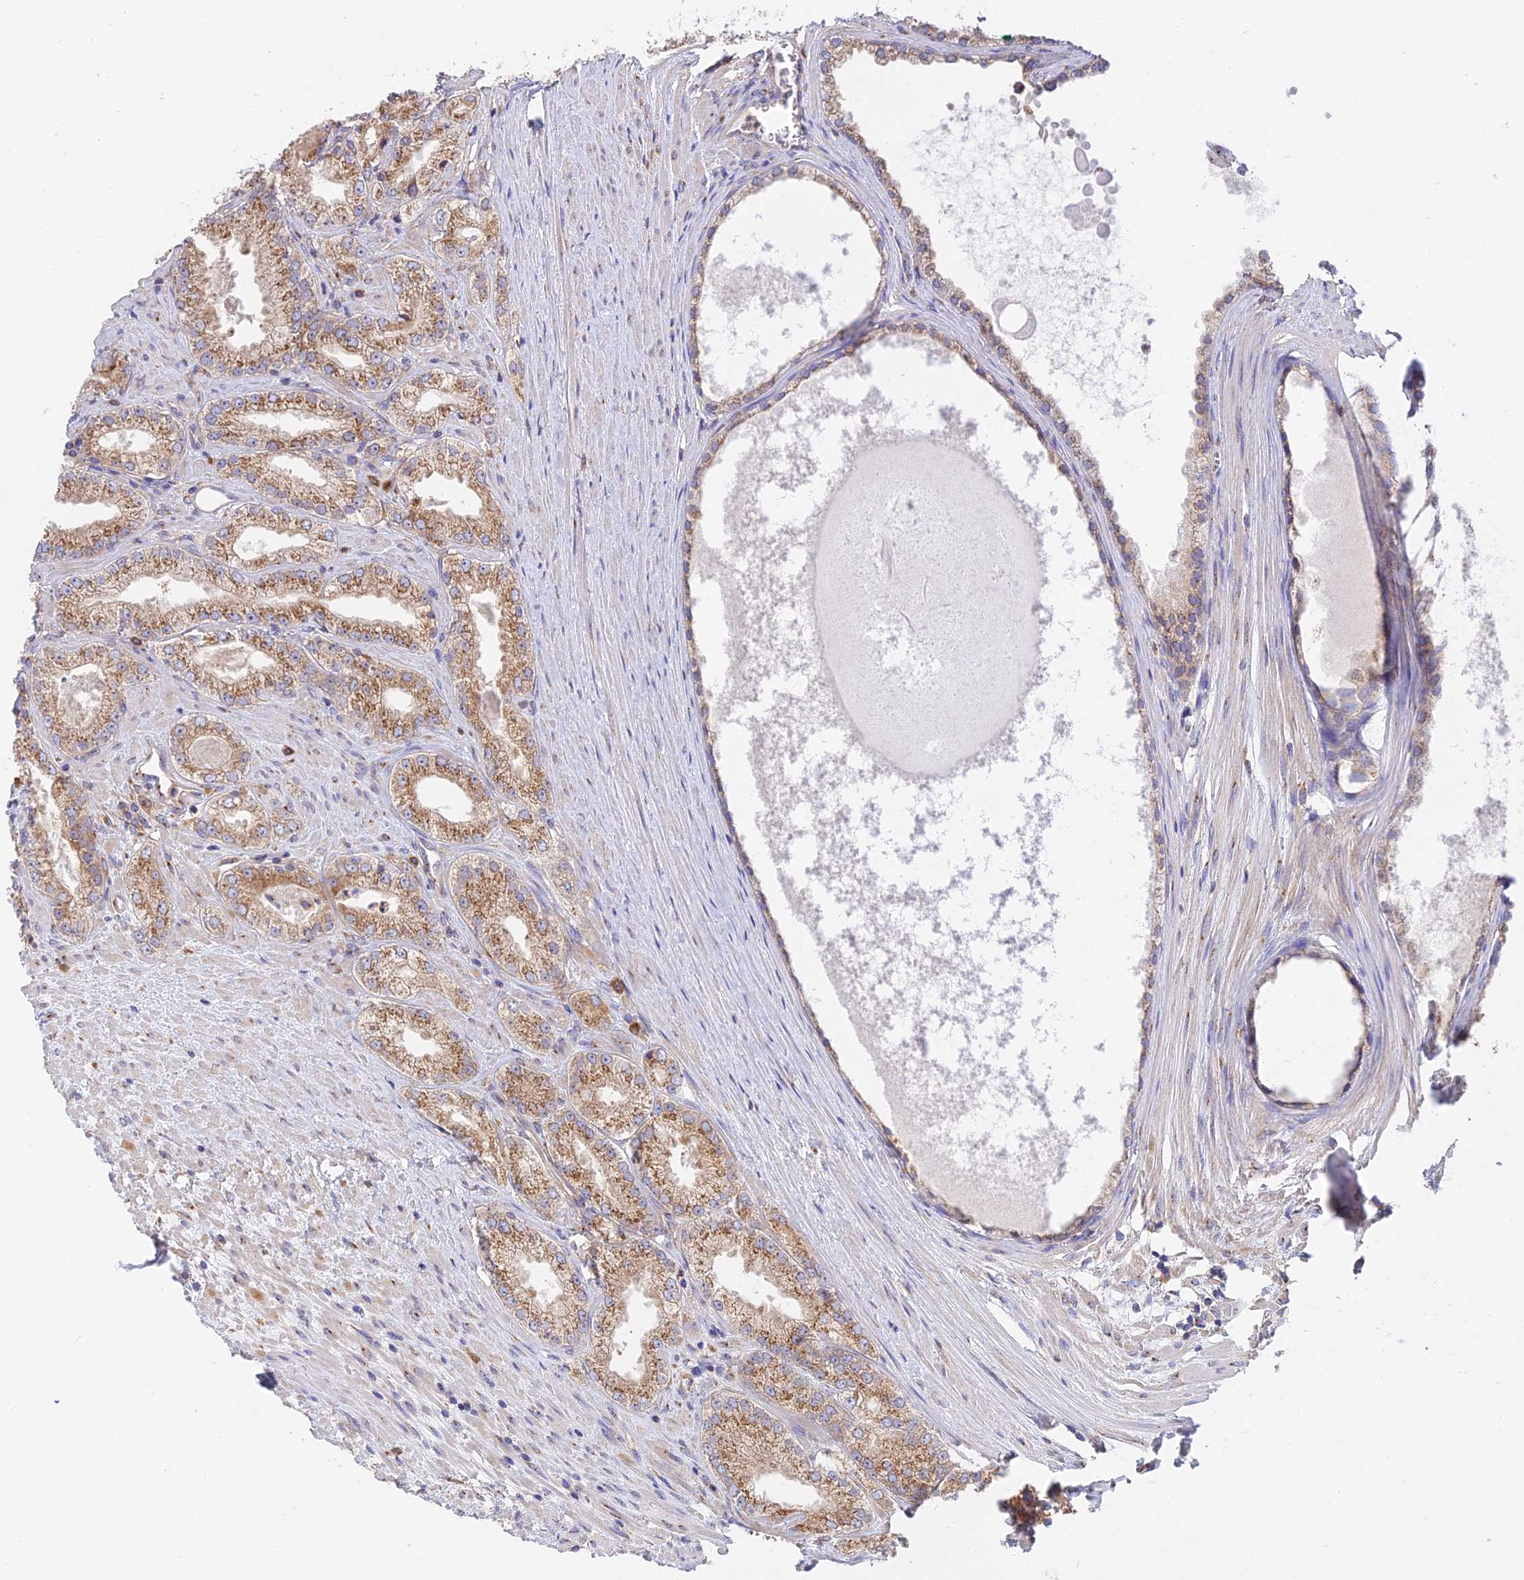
{"staining": {"intensity": "moderate", "quantity": ">75%", "location": "cytoplasmic/membranous"}, "tissue": "prostate cancer", "cell_type": "Tumor cells", "image_type": "cancer", "snomed": [{"axis": "morphology", "description": "Adenocarcinoma, Low grade"}, {"axis": "topography", "description": "Prostate"}], "caption": "Immunohistochemical staining of human low-grade adenocarcinoma (prostate) displays medium levels of moderate cytoplasmic/membranous staining in about >75% of tumor cells. (Stains: DAB (3,3'-diaminobenzidine) in brown, nuclei in blue, Microscopy: brightfield microscopy at high magnification).", "gene": "GOLGA3", "patient": {"sex": "male", "age": 69}}